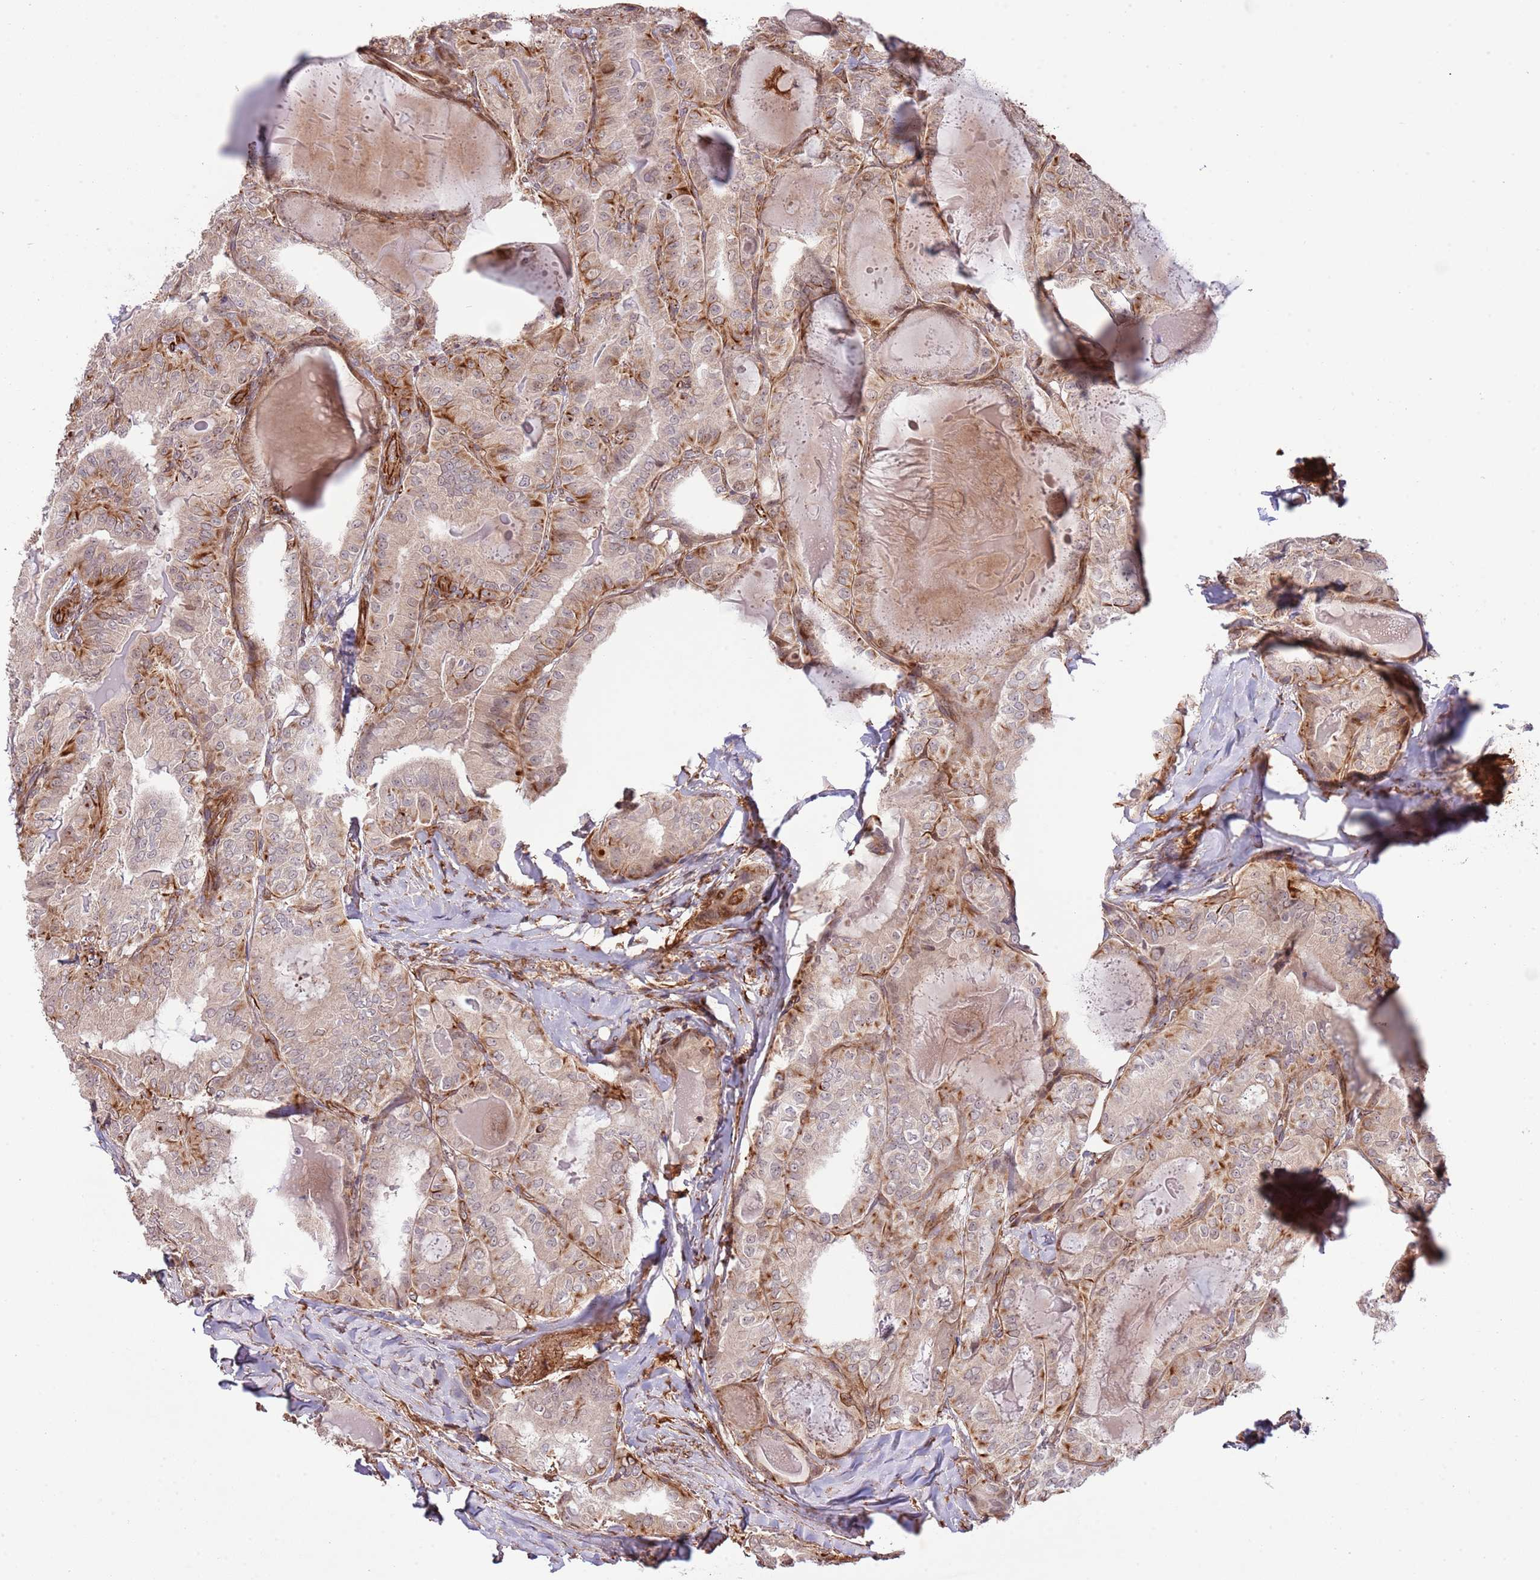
{"staining": {"intensity": "weak", "quantity": "25%-75%", "location": "cytoplasmic/membranous"}, "tissue": "thyroid cancer", "cell_type": "Tumor cells", "image_type": "cancer", "snomed": [{"axis": "morphology", "description": "Papillary adenocarcinoma, NOS"}, {"axis": "topography", "description": "Thyroid gland"}], "caption": "Thyroid papillary adenocarcinoma stained with a brown dye displays weak cytoplasmic/membranous positive expression in approximately 25%-75% of tumor cells.", "gene": "NEK3", "patient": {"sex": "female", "age": 68}}